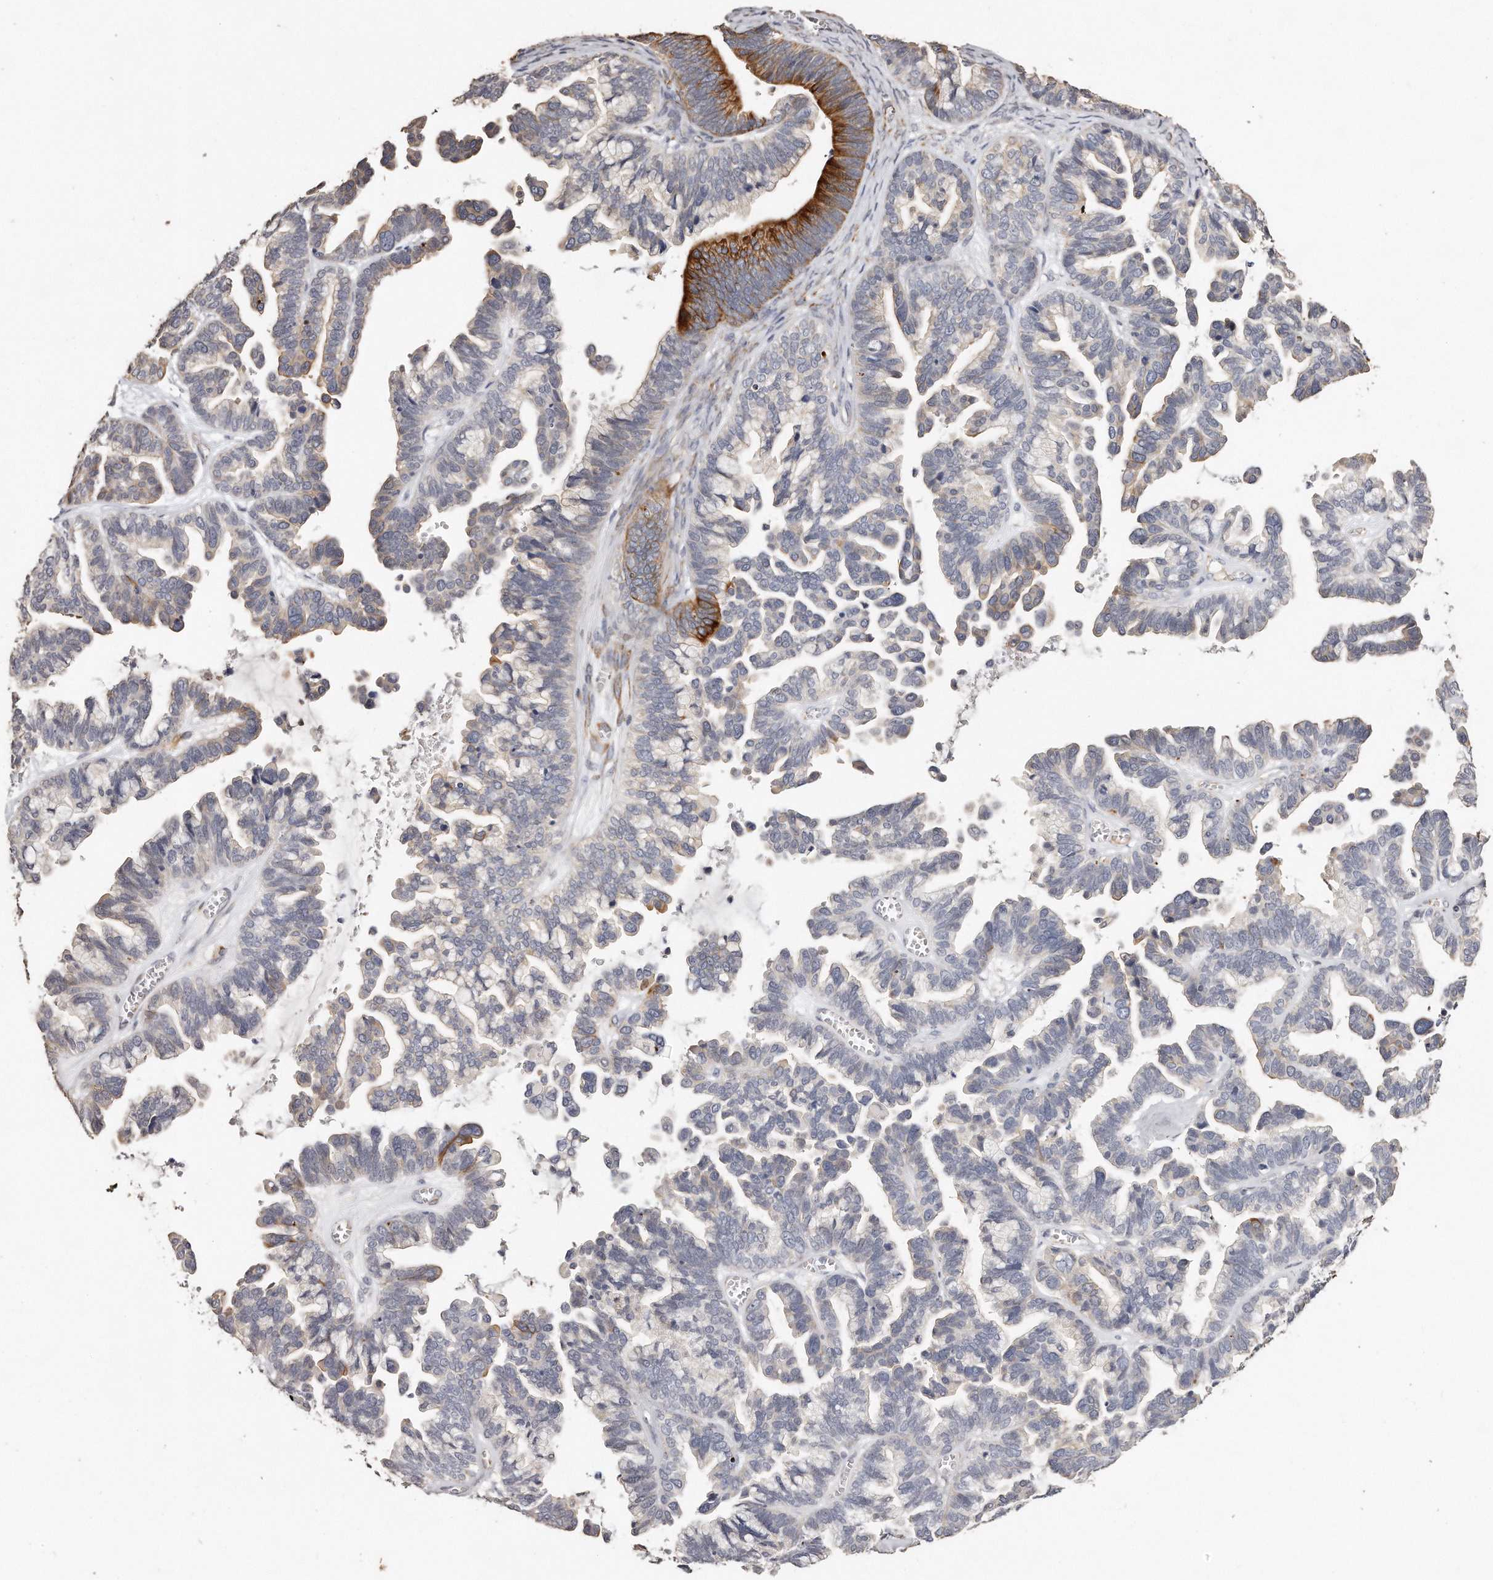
{"staining": {"intensity": "strong", "quantity": "25%-75%", "location": "cytoplasmic/membranous"}, "tissue": "ovarian cancer", "cell_type": "Tumor cells", "image_type": "cancer", "snomed": [{"axis": "morphology", "description": "Cystadenocarcinoma, serous, NOS"}, {"axis": "topography", "description": "Ovary"}], "caption": "Tumor cells demonstrate high levels of strong cytoplasmic/membranous expression in approximately 25%-75% of cells in ovarian serous cystadenocarcinoma.", "gene": "ZYG11A", "patient": {"sex": "female", "age": 56}}